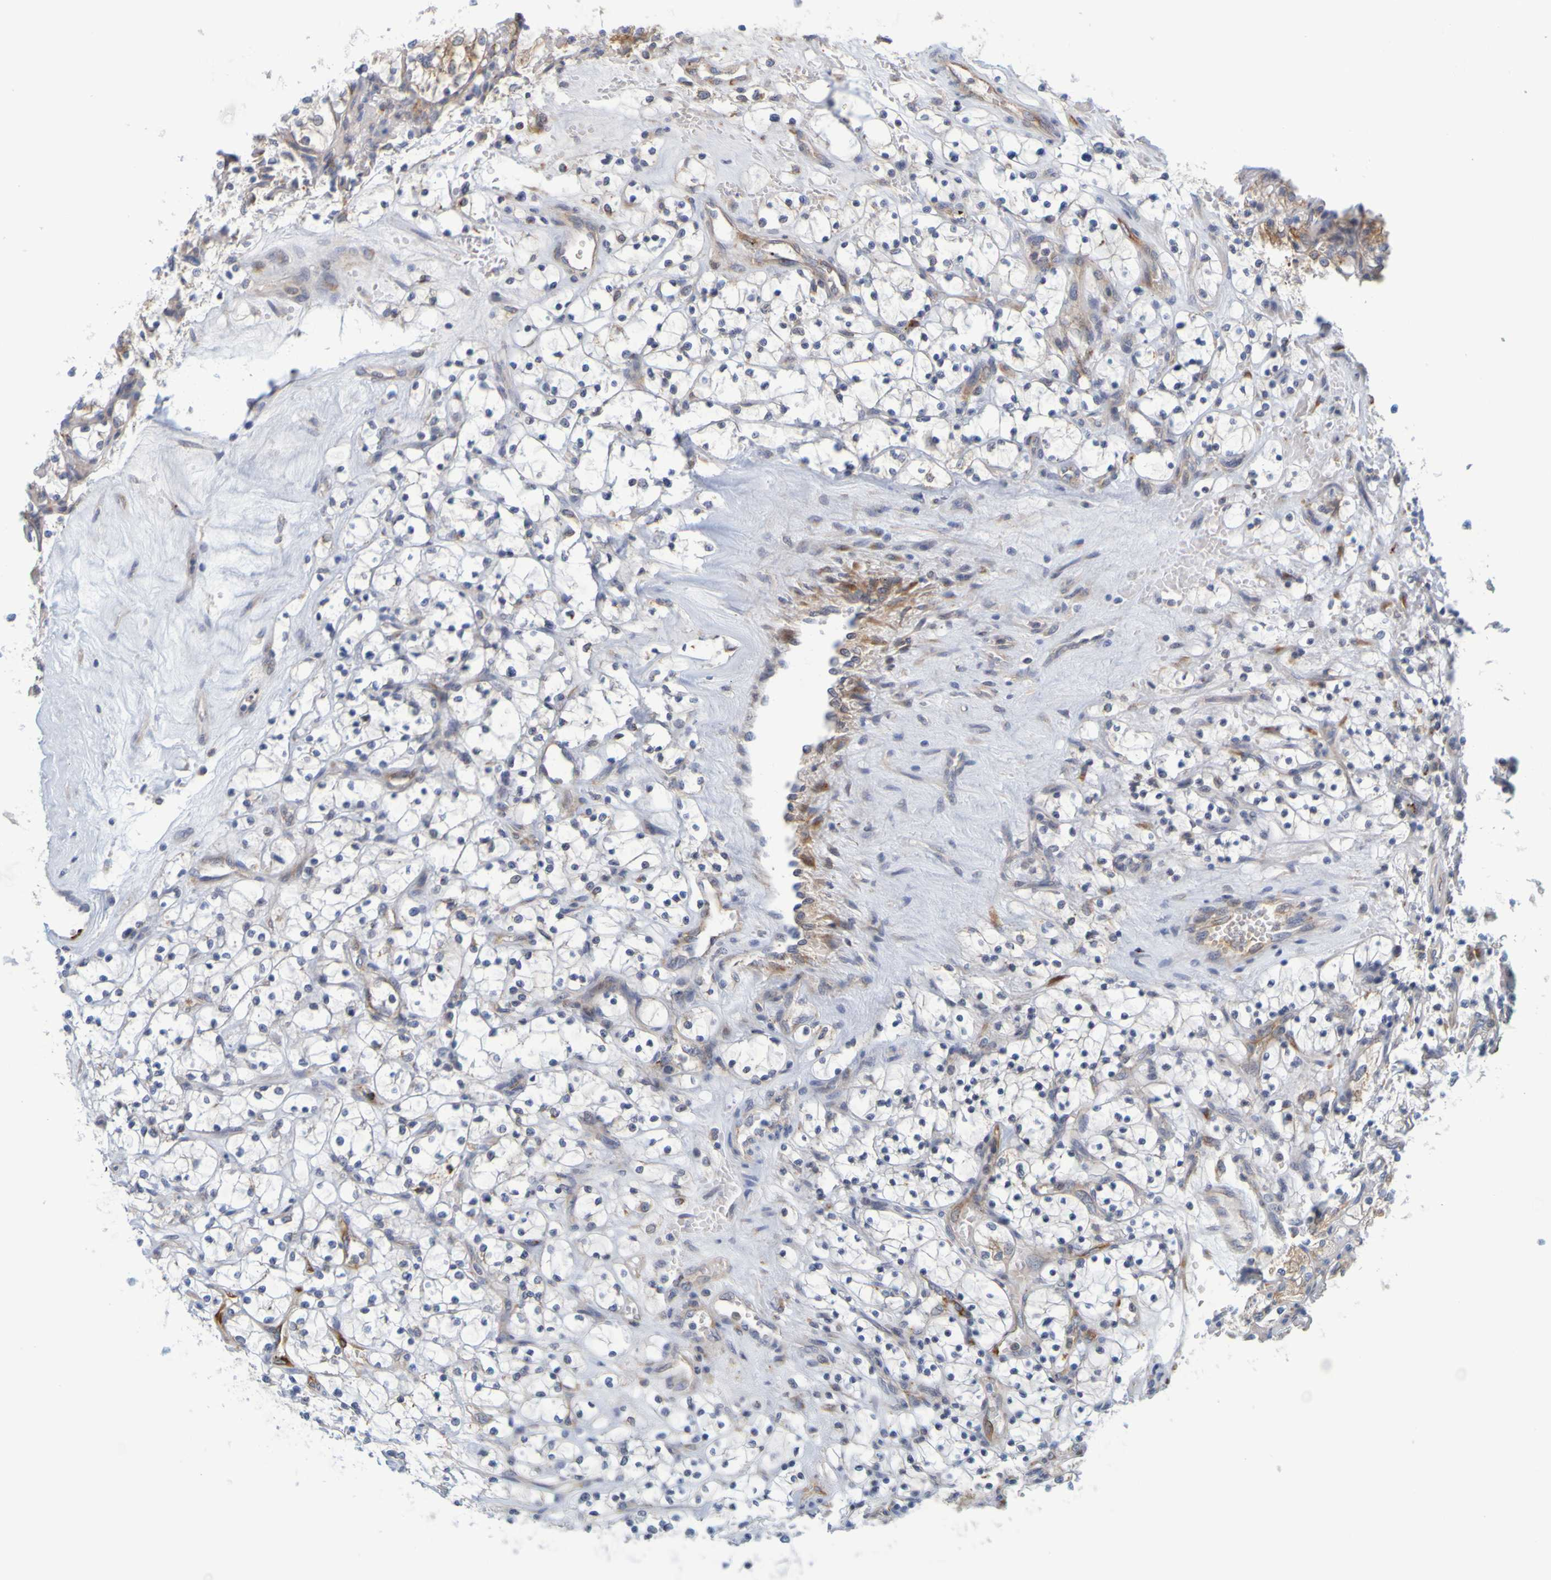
{"staining": {"intensity": "negative", "quantity": "none", "location": "none"}, "tissue": "renal cancer", "cell_type": "Tumor cells", "image_type": "cancer", "snomed": [{"axis": "morphology", "description": "Adenocarcinoma, NOS"}, {"axis": "topography", "description": "Kidney"}], "caption": "High magnification brightfield microscopy of renal adenocarcinoma stained with DAB (brown) and counterstained with hematoxylin (blue): tumor cells show no significant staining.", "gene": "SIL1", "patient": {"sex": "female", "age": 69}}